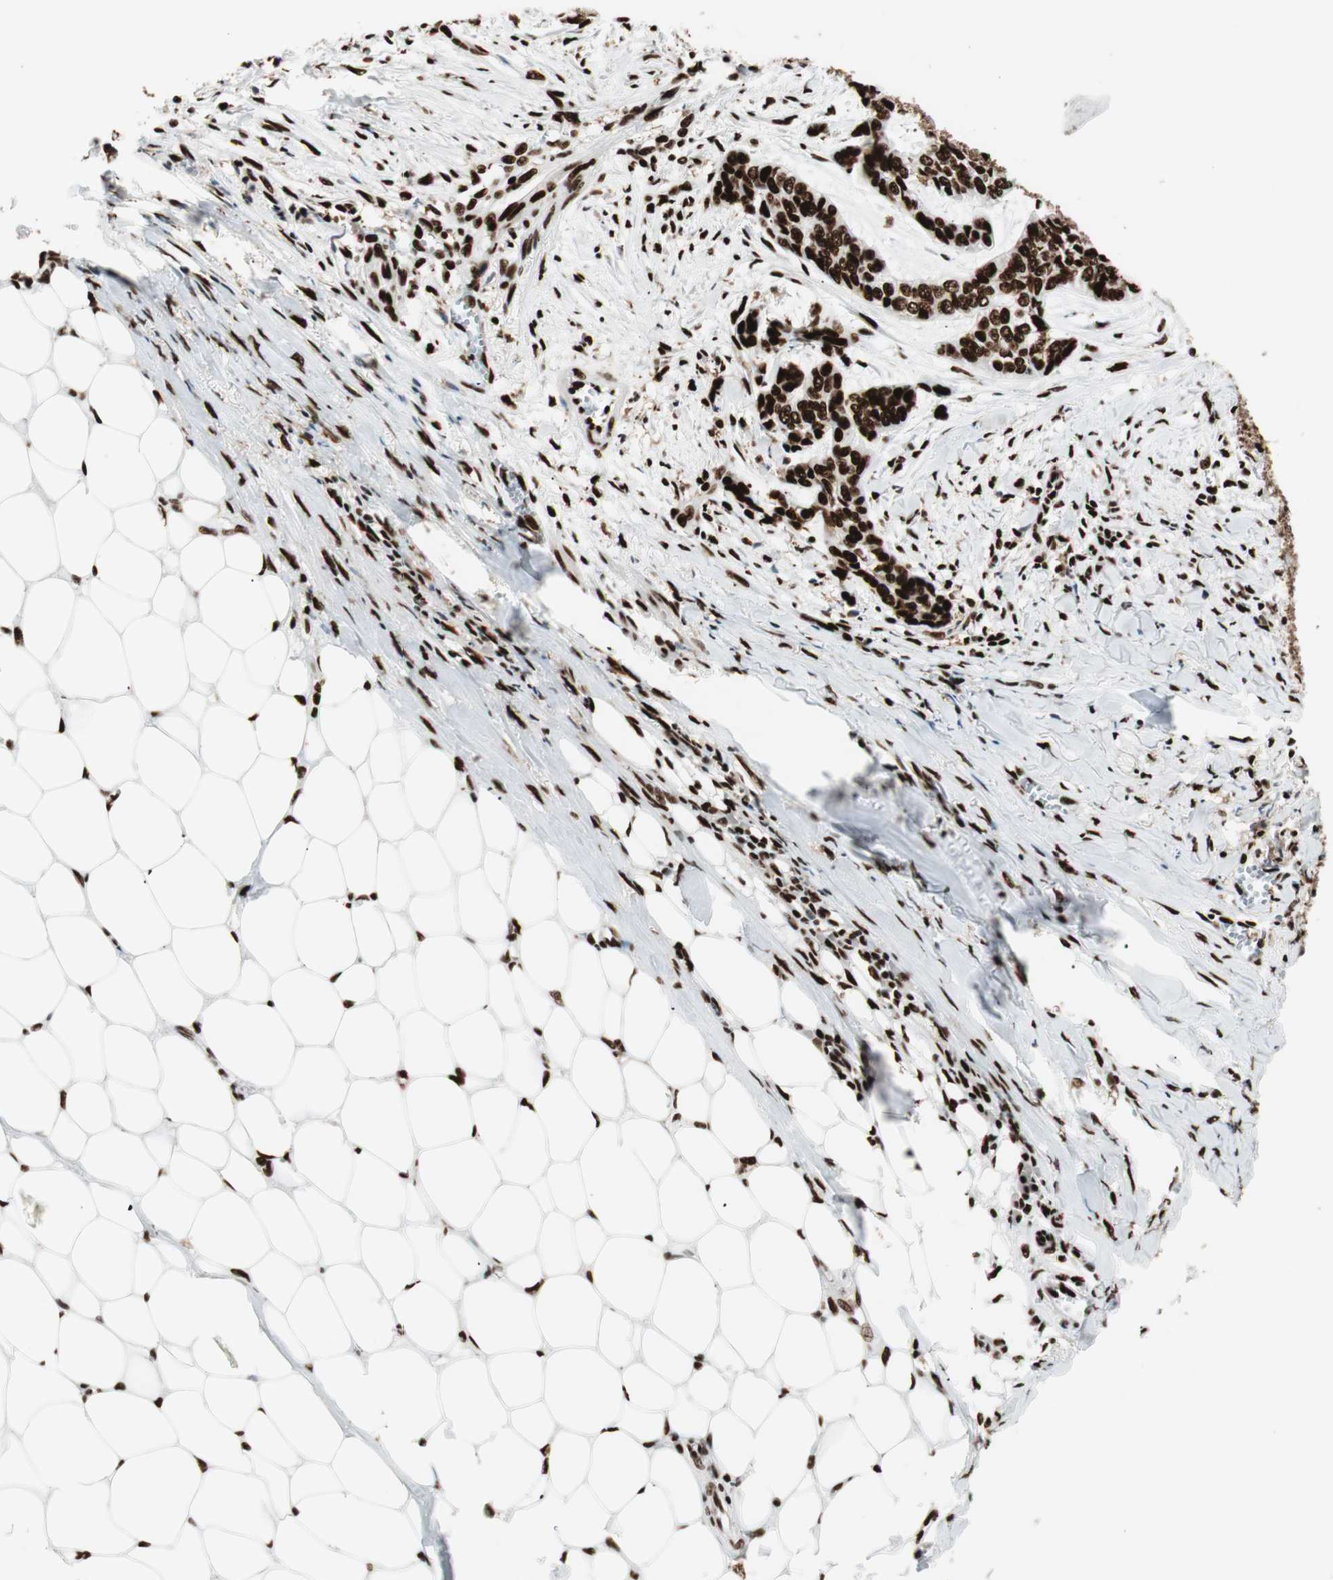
{"staining": {"intensity": "strong", "quantity": ">75%", "location": "nuclear"}, "tissue": "skin cancer", "cell_type": "Tumor cells", "image_type": "cancer", "snomed": [{"axis": "morphology", "description": "Basal cell carcinoma"}, {"axis": "topography", "description": "Skin"}], "caption": "Tumor cells exhibit strong nuclear expression in about >75% of cells in skin basal cell carcinoma. (Stains: DAB (3,3'-diaminobenzidine) in brown, nuclei in blue, Microscopy: brightfield microscopy at high magnification).", "gene": "PSME3", "patient": {"sex": "female", "age": 64}}